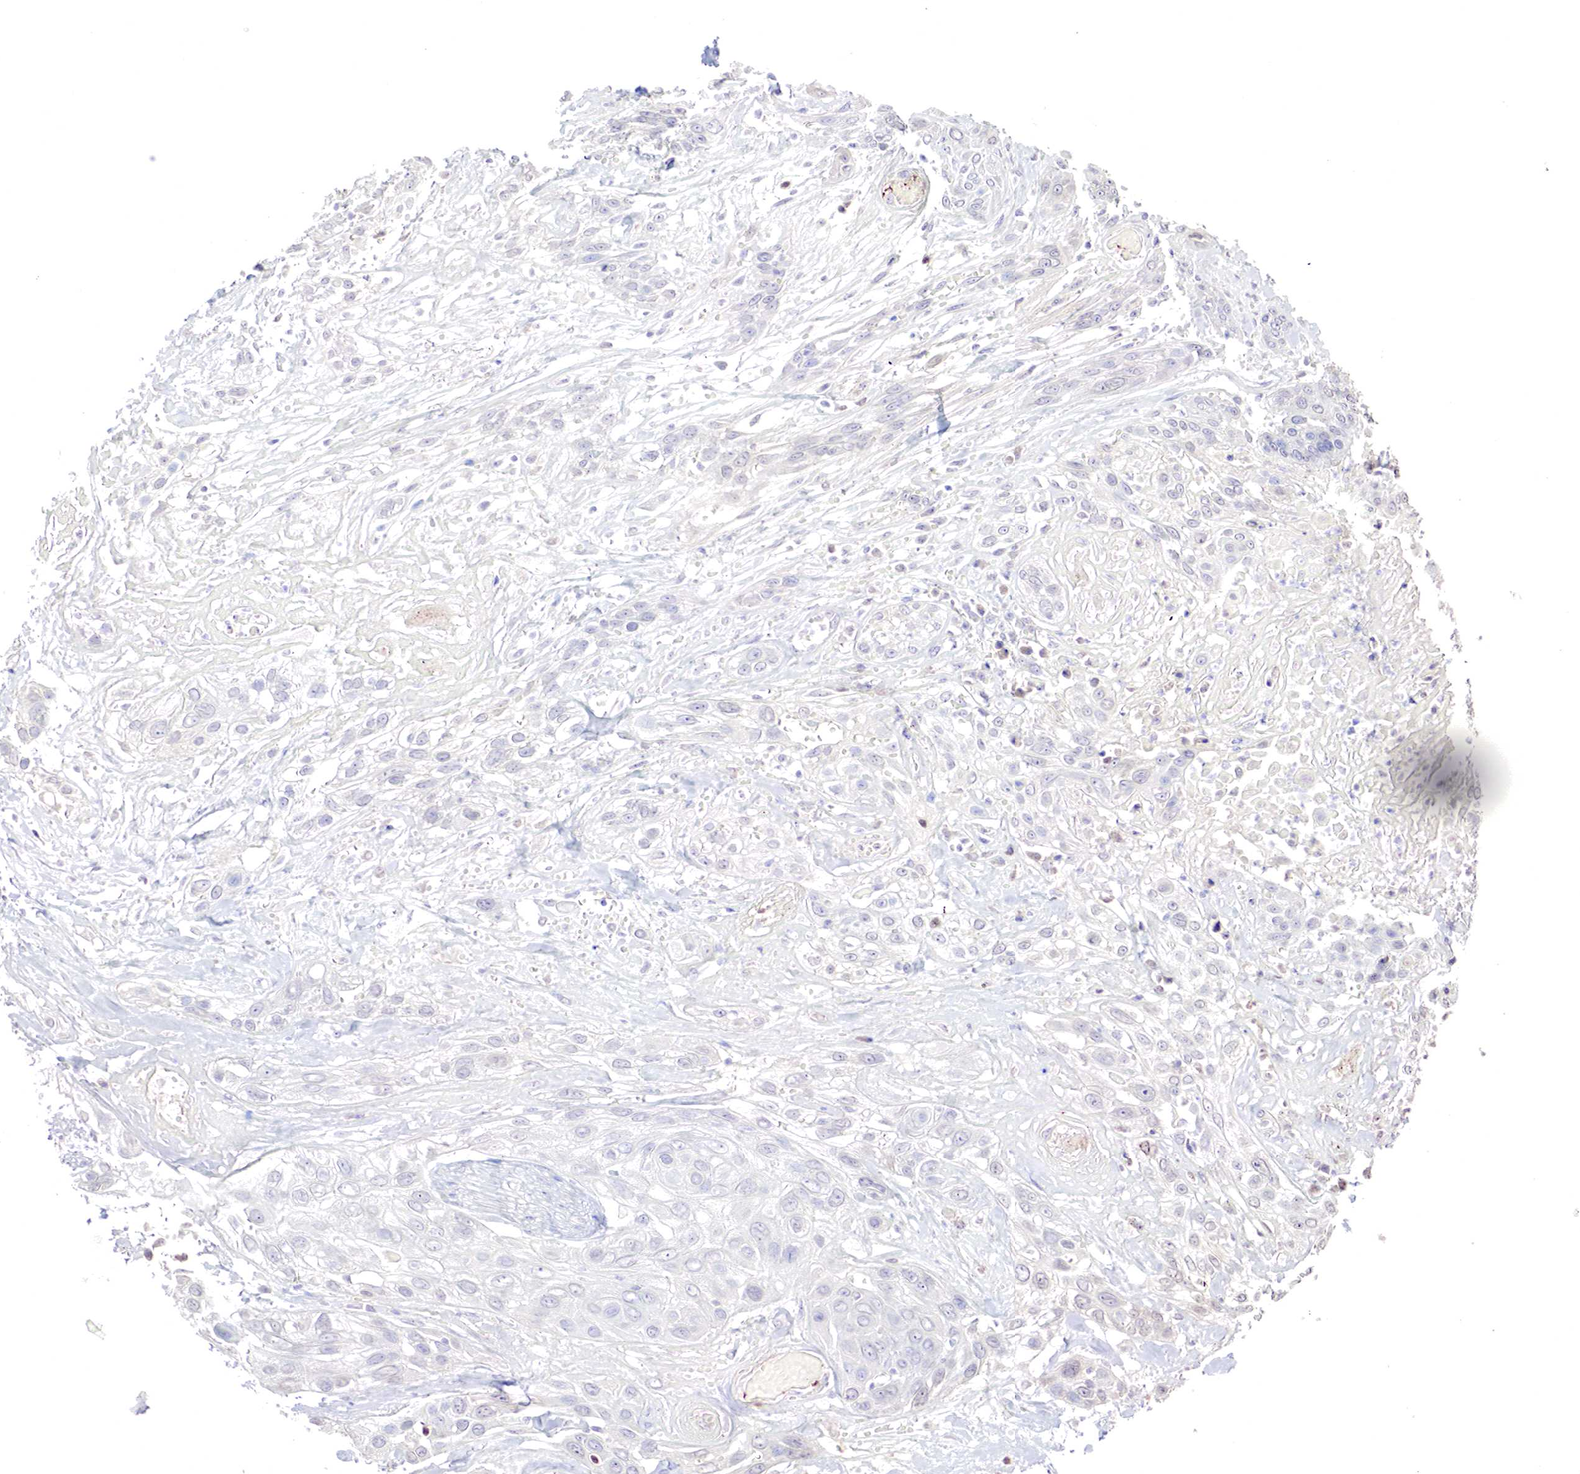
{"staining": {"intensity": "negative", "quantity": "none", "location": "none"}, "tissue": "skin cancer", "cell_type": "Tumor cells", "image_type": "cancer", "snomed": [{"axis": "morphology", "description": "Squamous cell carcinoma, NOS"}, {"axis": "topography", "description": "Skin"}, {"axis": "topography", "description": "Anal"}], "caption": "A histopathology image of human squamous cell carcinoma (skin) is negative for staining in tumor cells.", "gene": "GATA1", "patient": {"sex": "male", "age": 61}}